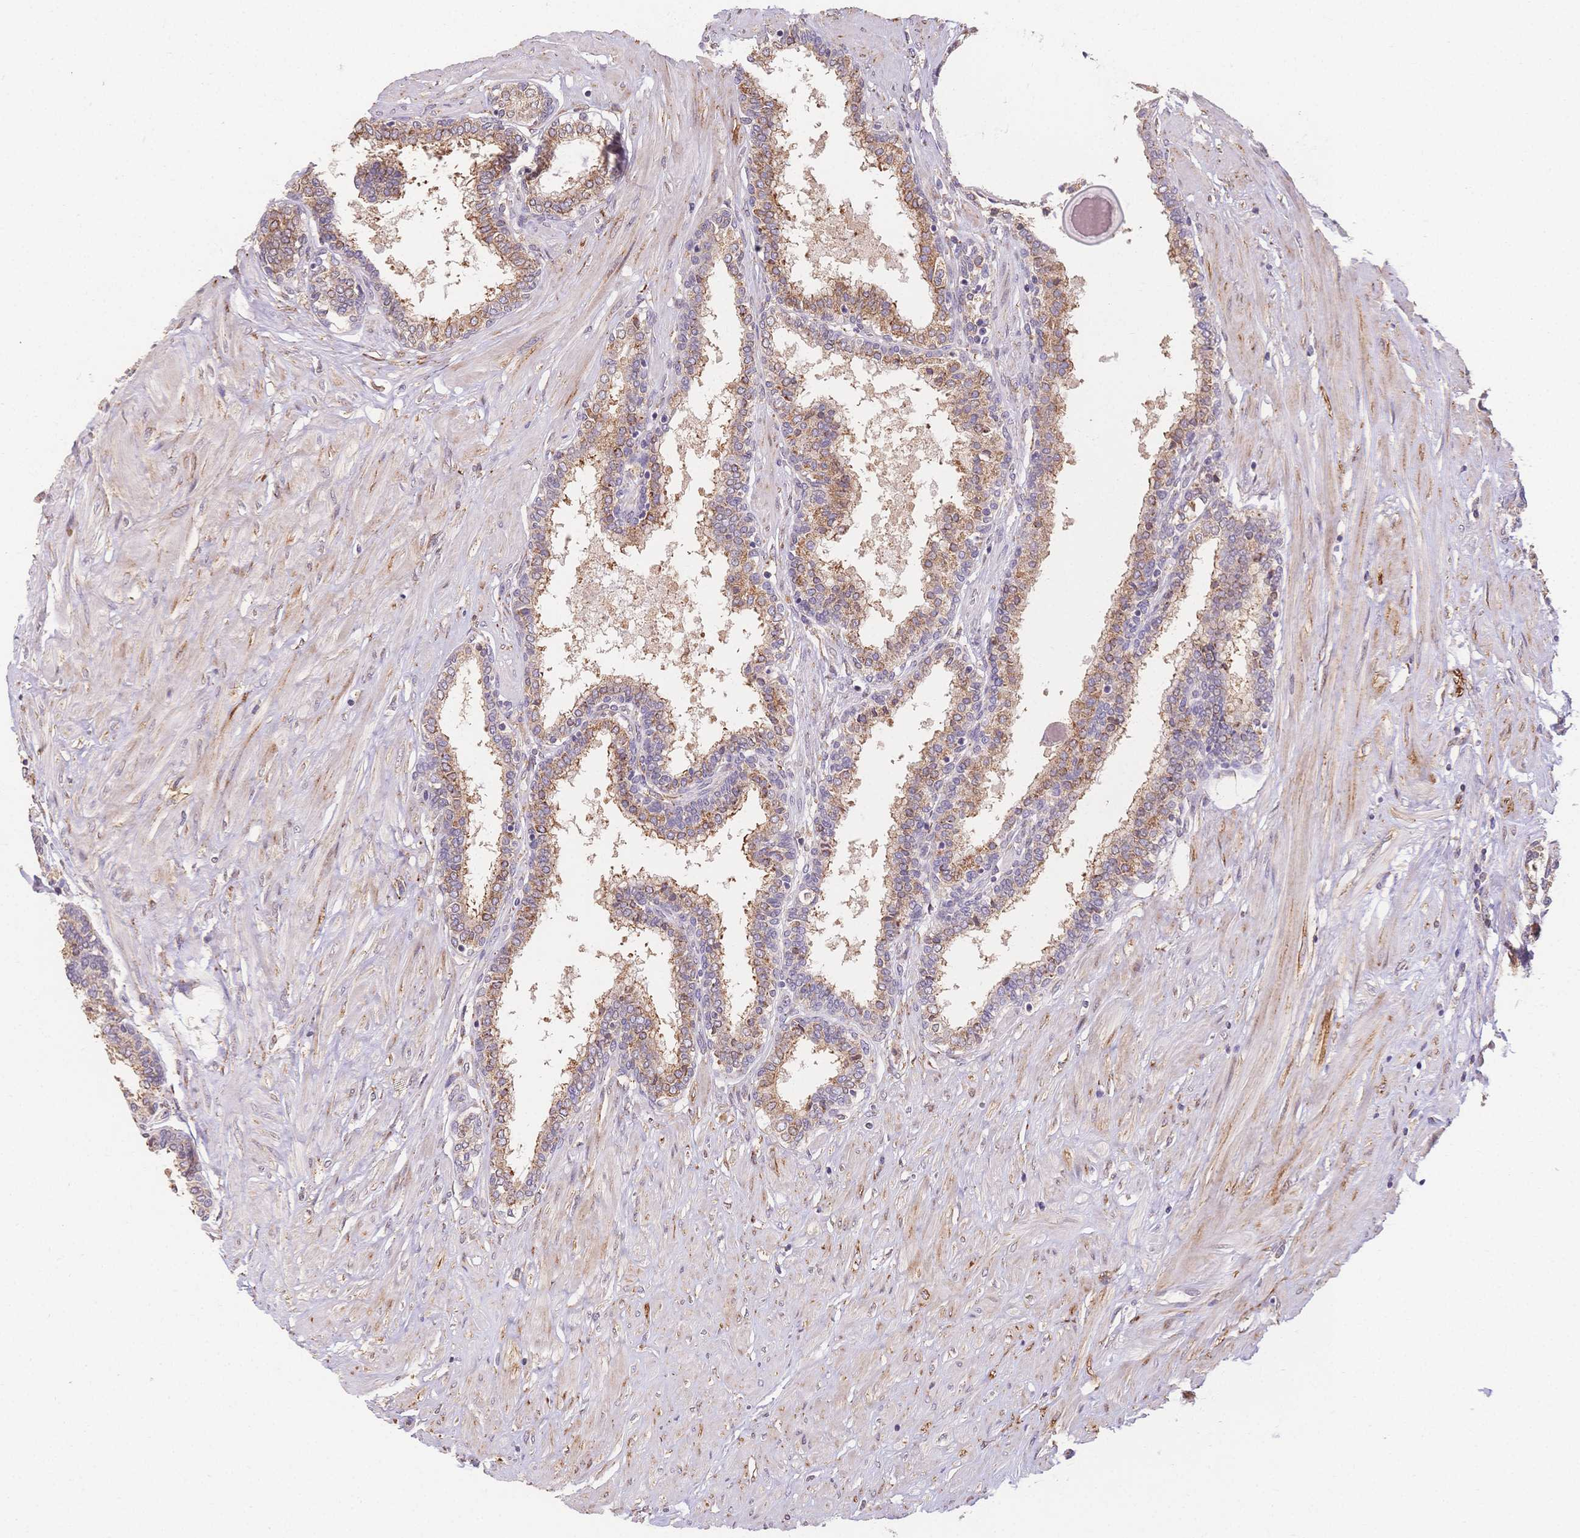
{"staining": {"intensity": "moderate", "quantity": "25%-75%", "location": "cytoplasmic/membranous"}, "tissue": "prostate", "cell_type": "Glandular cells", "image_type": "normal", "snomed": [{"axis": "morphology", "description": "Normal tissue, NOS"}, {"axis": "topography", "description": "Prostate"}], "caption": "This photomicrograph displays unremarkable prostate stained with immunohistochemistry to label a protein in brown. The cytoplasmic/membranous of glandular cells show moderate positivity for the protein. Nuclei are counter-stained blue.", "gene": "HS3ST5", "patient": {"sex": "male", "age": 55}}